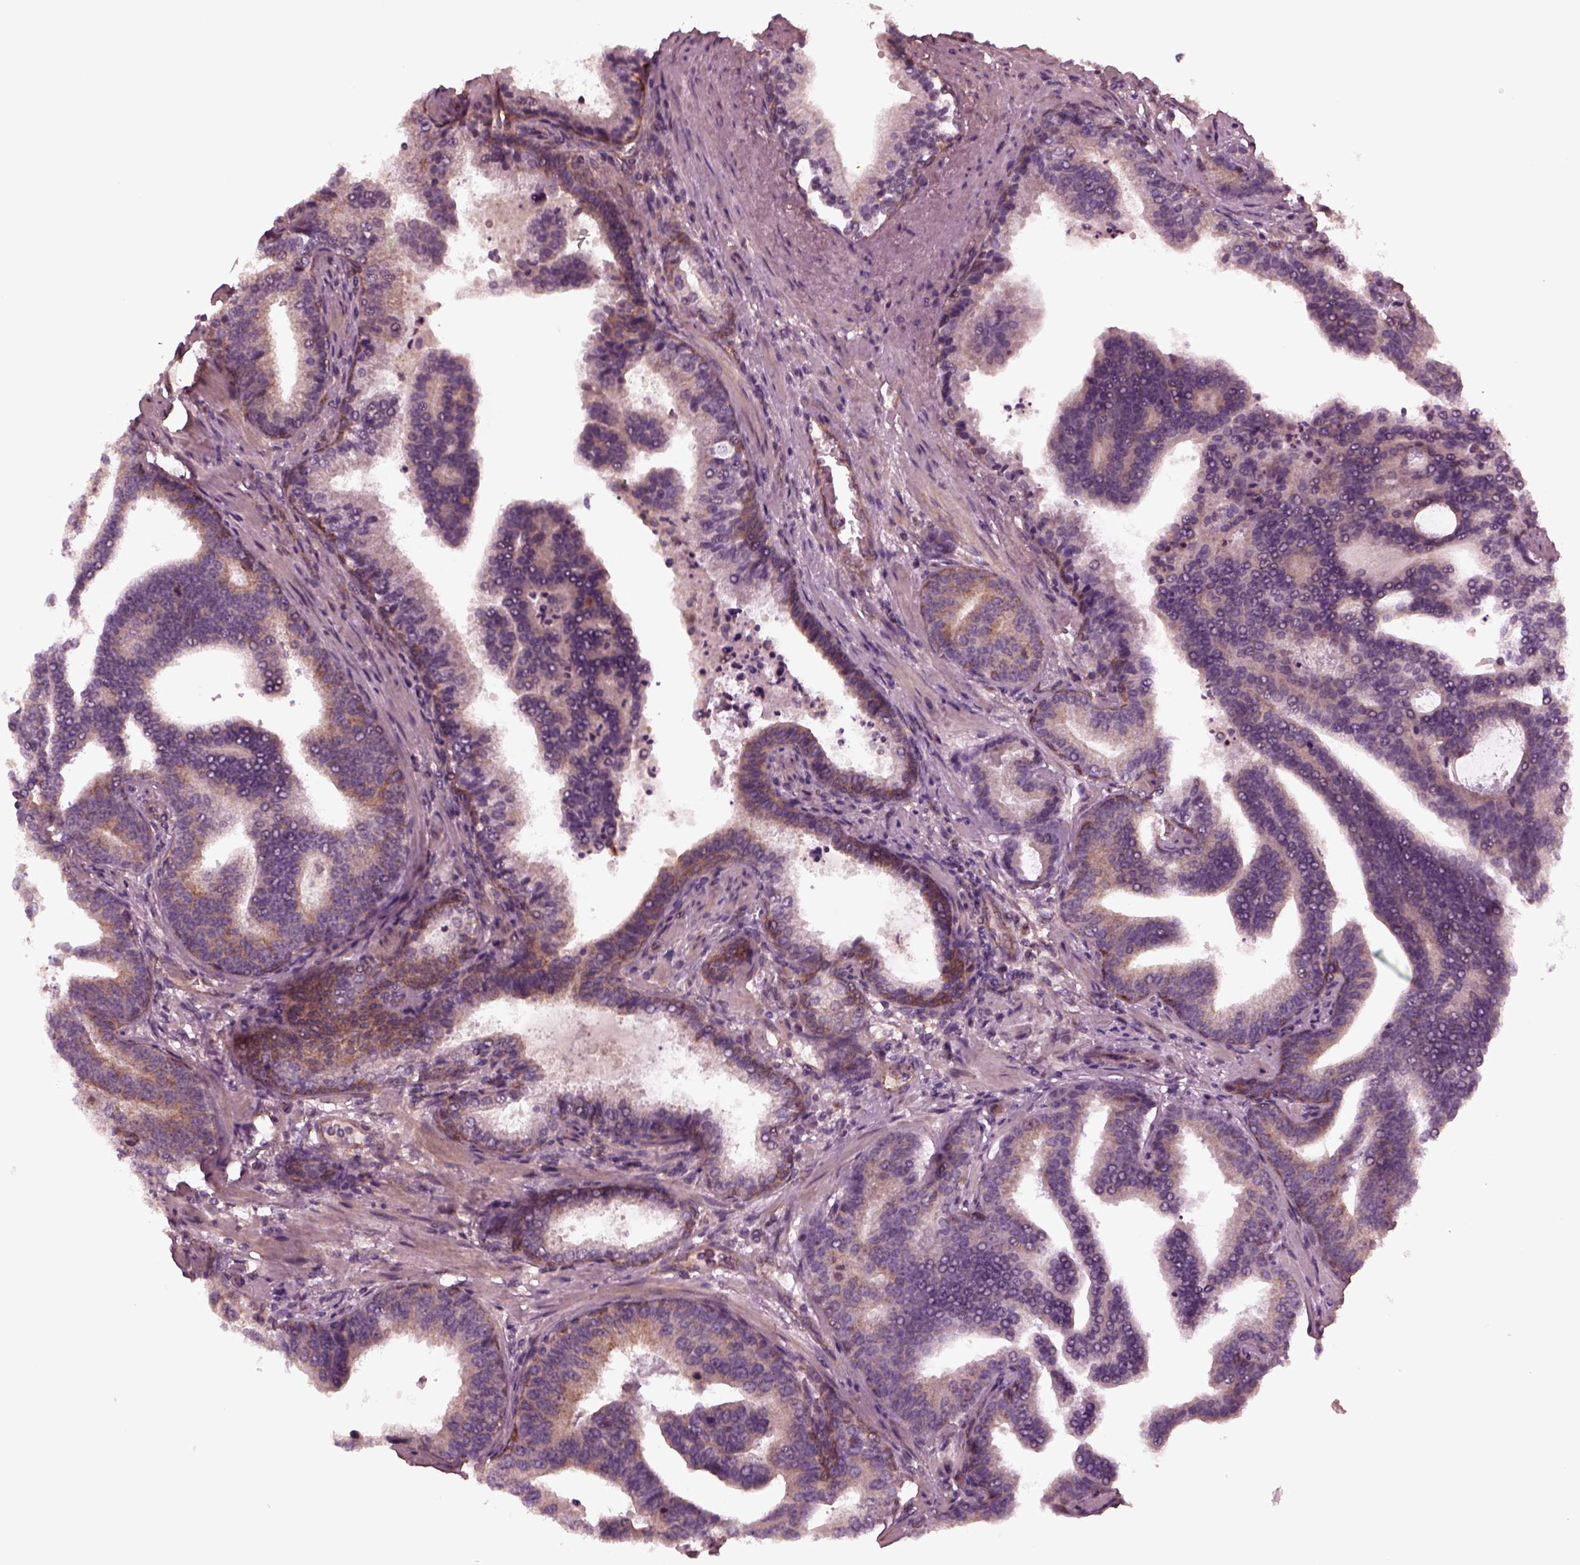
{"staining": {"intensity": "moderate", "quantity": ">75%", "location": "cytoplasmic/membranous"}, "tissue": "prostate cancer", "cell_type": "Tumor cells", "image_type": "cancer", "snomed": [{"axis": "morphology", "description": "Adenocarcinoma, NOS"}, {"axis": "topography", "description": "Prostate"}], "caption": "Immunohistochemistry image of adenocarcinoma (prostate) stained for a protein (brown), which displays medium levels of moderate cytoplasmic/membranous expression in about >75% of tumor cells.", "gene": "TUBG1", "patient": {"sex": "male", "age": 64}}